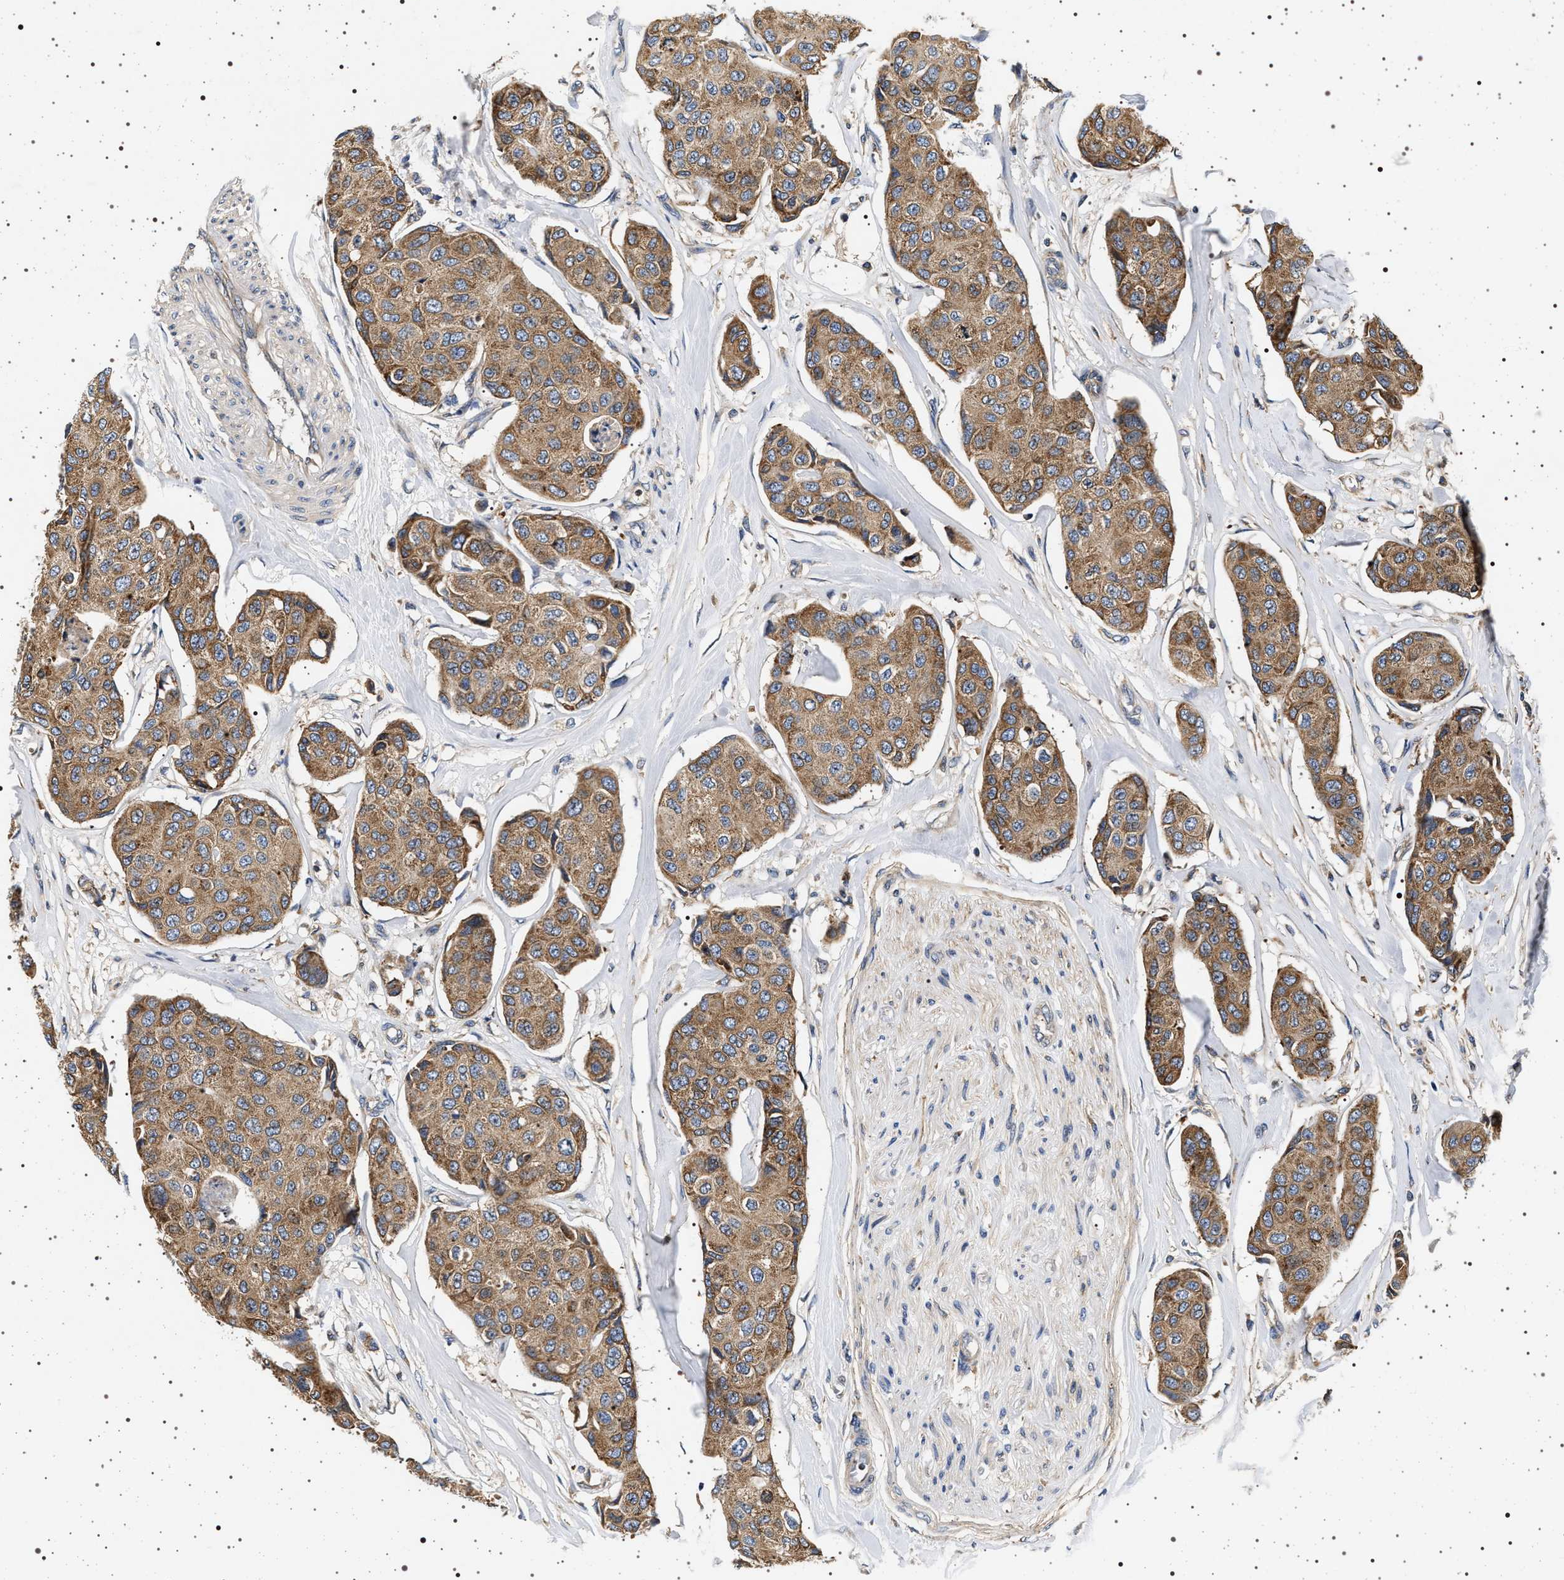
{"staining": {"intensity": "moderate", "quantity": ">75%", "location": "cytoplasmic/membranous"}, "tissue": "breast cancer", "cell_type": "Tumor cells", "image_type": "cancer", "snomed": [{"axis": "morphology", "description": "Duct carcinoma"}, {"axis": "topography", "description": "Breast"}], "caption": "Protein staining by immunohistochemistry (IHC) displays moderate cytoplasmic/membranous expression in about >75% of tumor cells in breast cancer. Immunohistochemistry stains the protein of interest in brown and the nuclei are stained blue.", "gene": "DCBLD2", "patient": {"sex": "female", "age": 80}}